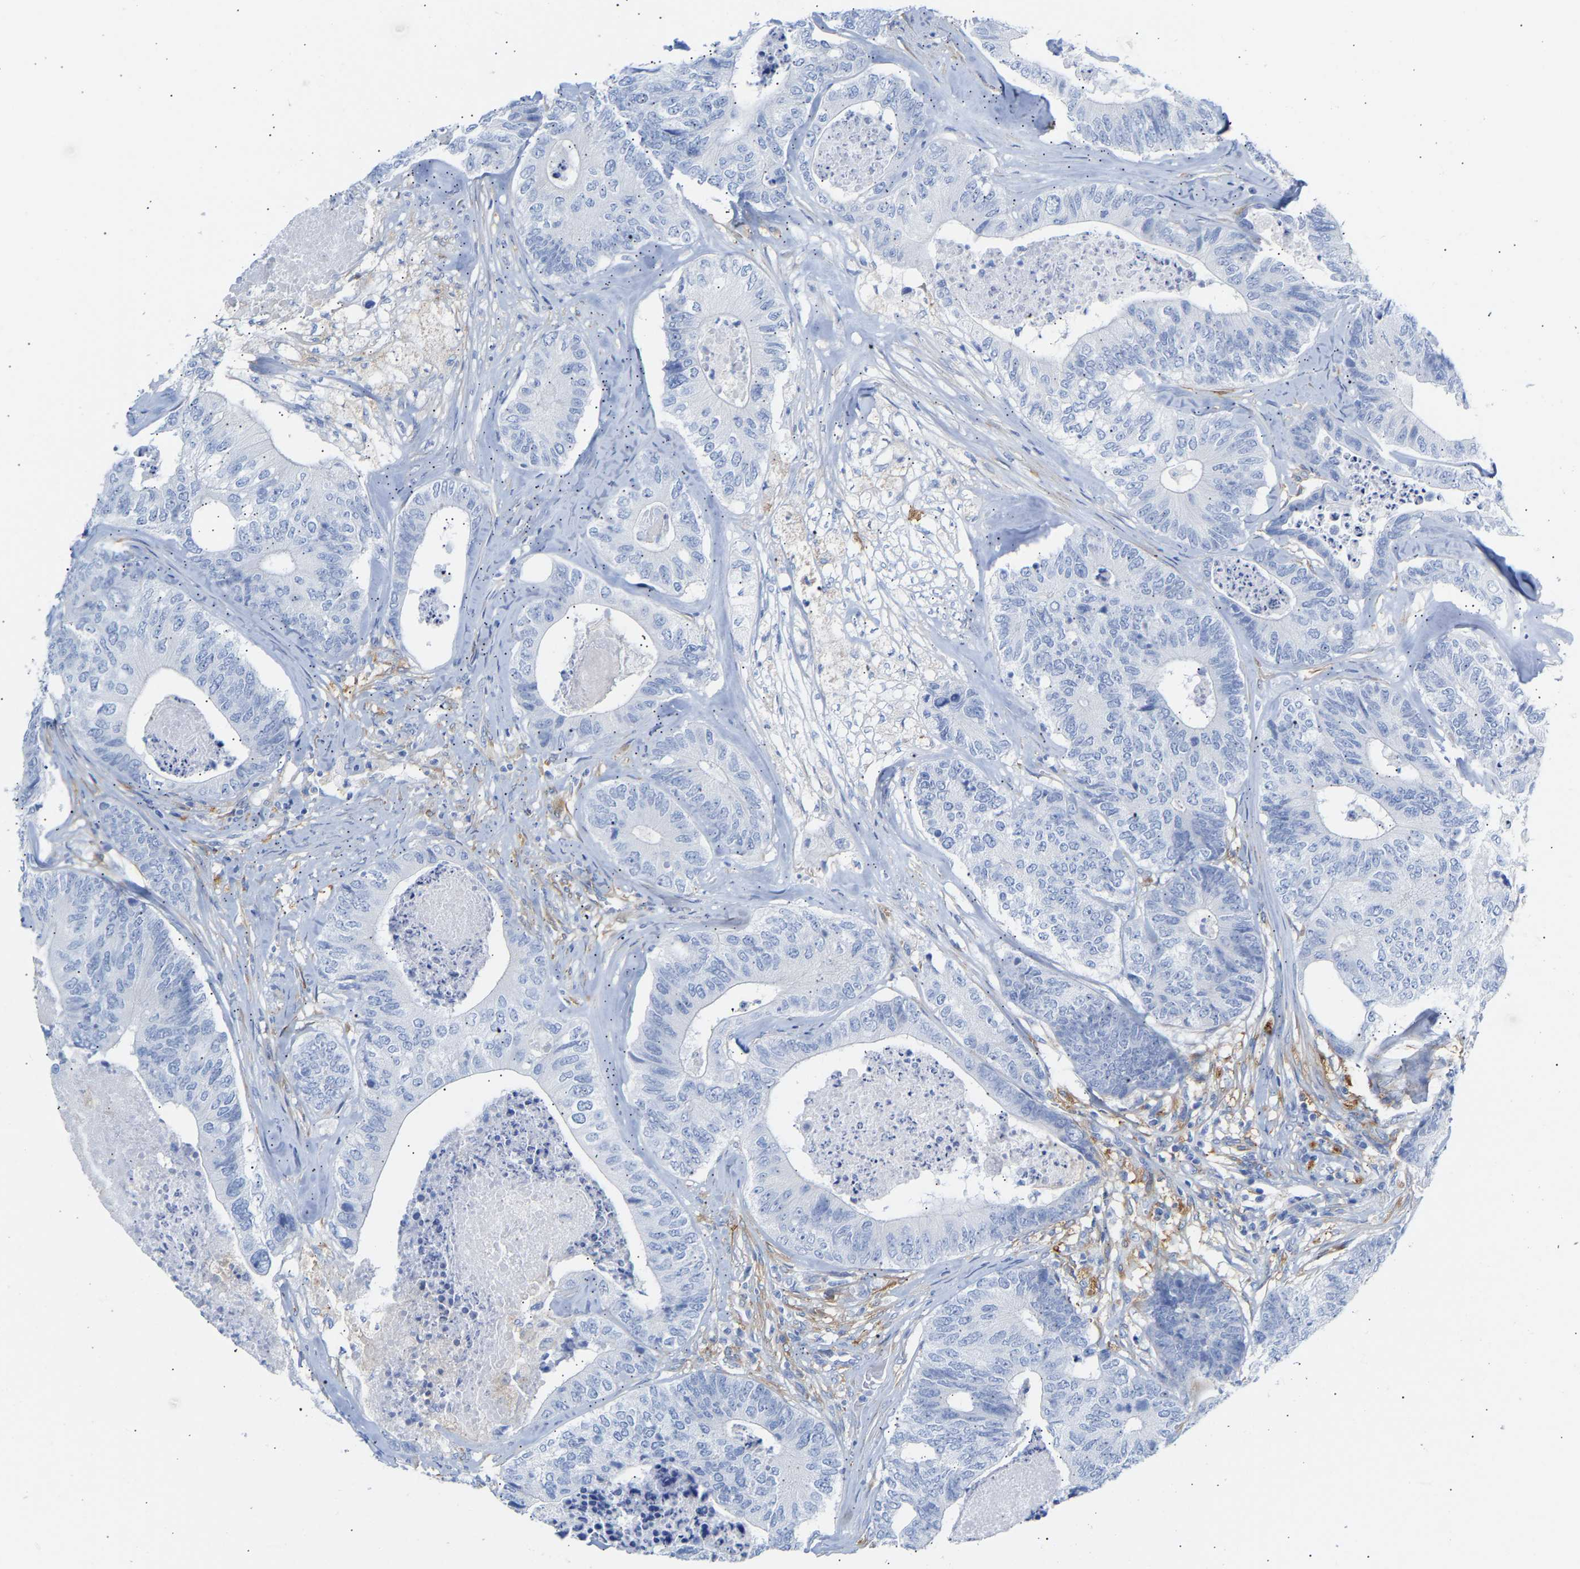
{"staining": {"intensity": "negative", "quantity": "none", "location": "none"}, "tissue": "colorectal cancer", "cell_type": "Tumor cells", "image_type": "cancer", "snomed": [{"axis": "morphology", "description": "Adenocarcinoma, NOS"}, {"axis": "topography", "description": "Colon"}], "caption": "Tumor cells are negative for brown protein staining in colorectal cancer.", "gene": "AMPH", "patient": {"sex": "female", "age": 67}}